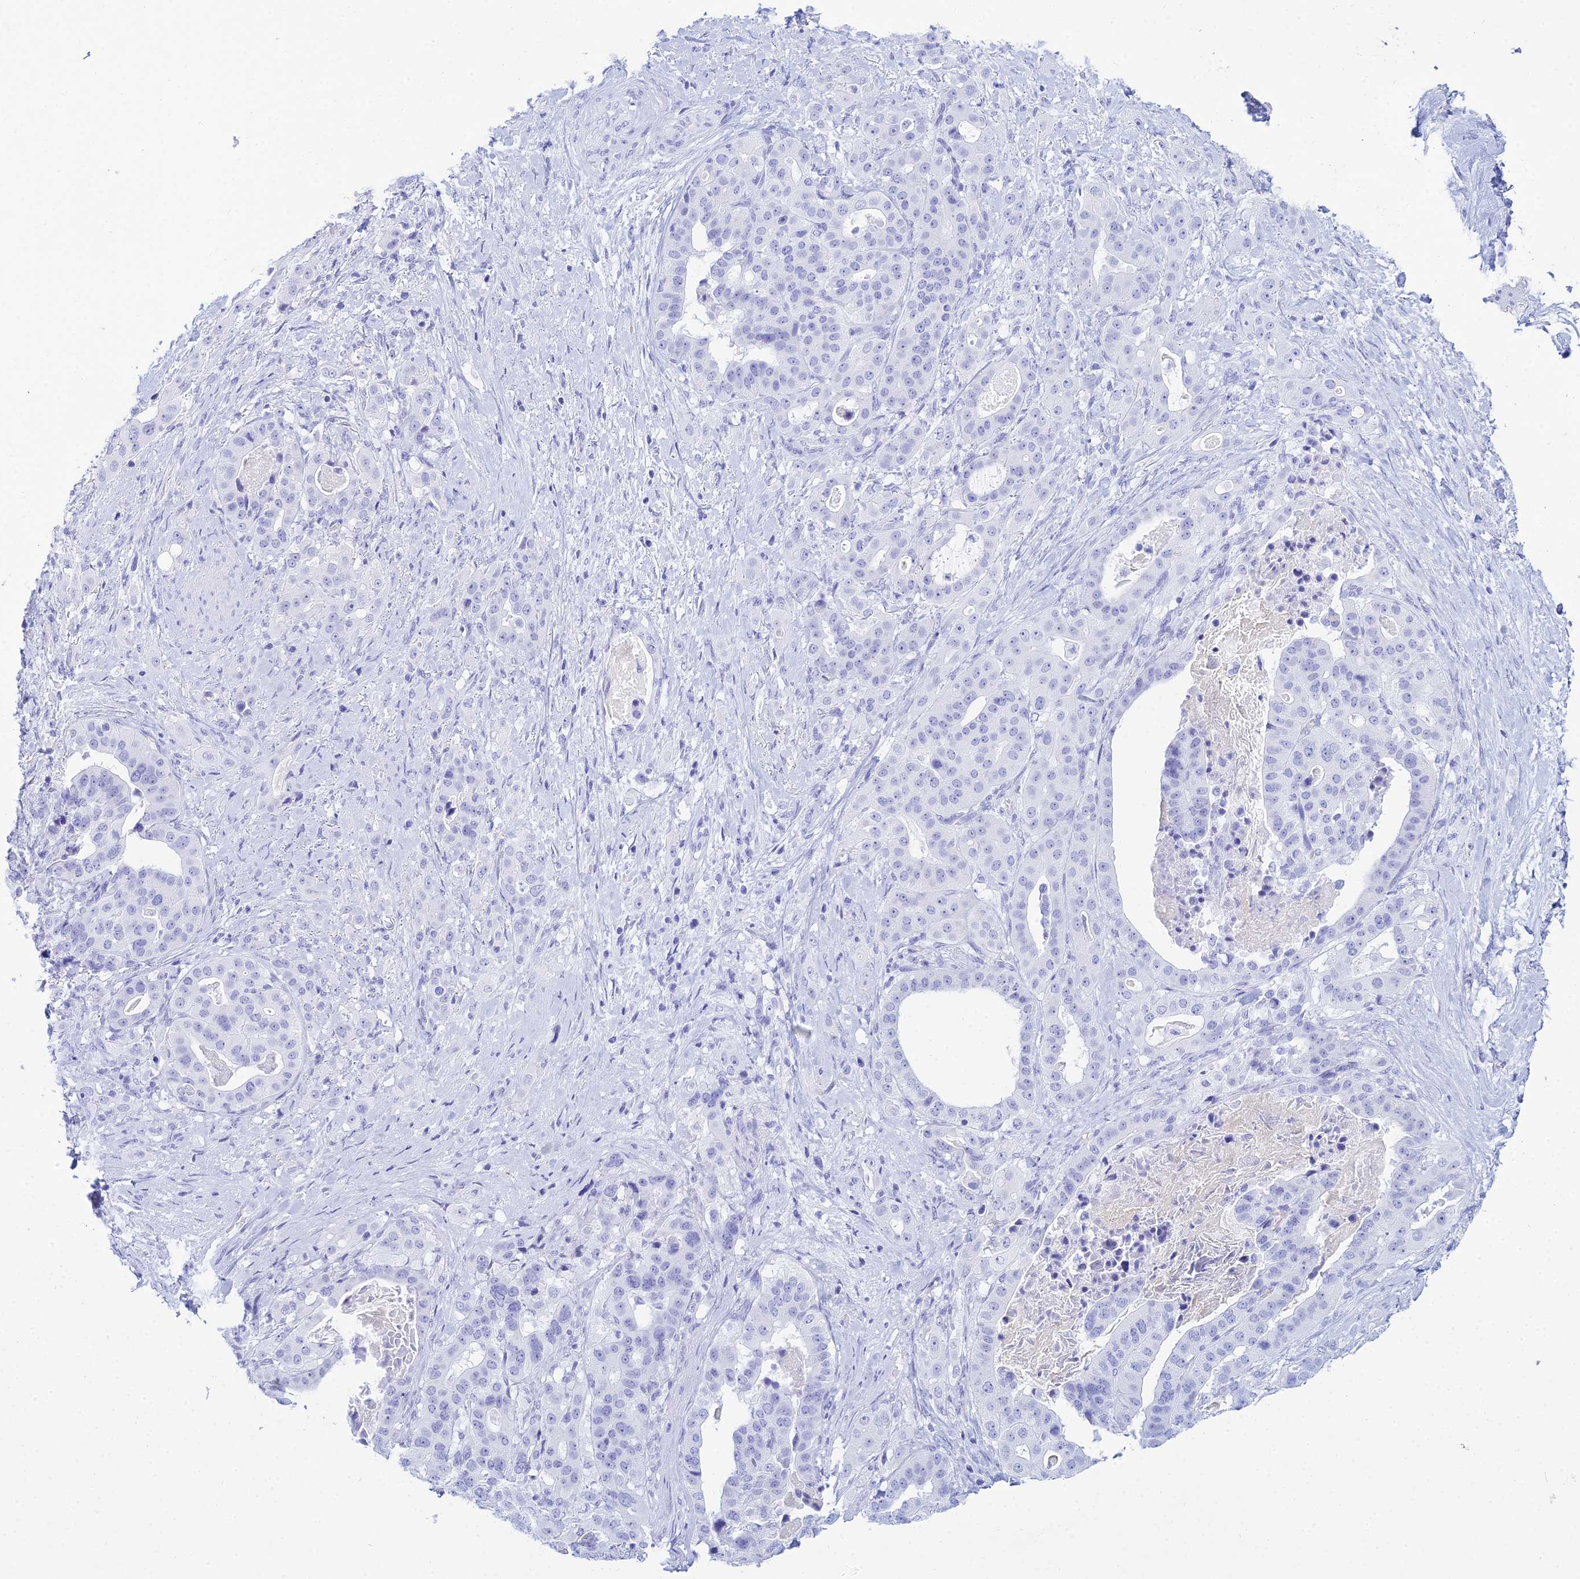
{"staining": {"intensity": "negative", "quantity": "none", "location": "none"}, "tissue": "stomach cancer", "cell_type": "Tumor cells", "image_type": "cancer", "snomed": [{"axis": "morphology", "description": "Adenocarcinoma, NOS"}, {"axis": "topography", "description": "Stomach"}], "caption": "Micrograph shows no significant protein expression in tumor cells of adenocarcinoma (stomach). (DAB (3,3'-diaminobenzidine) immunohistochemistry (IHC) with hematoxylin counter stain).", "gene": "PATE4", "patient": {"sex": "male", "age": 48}}